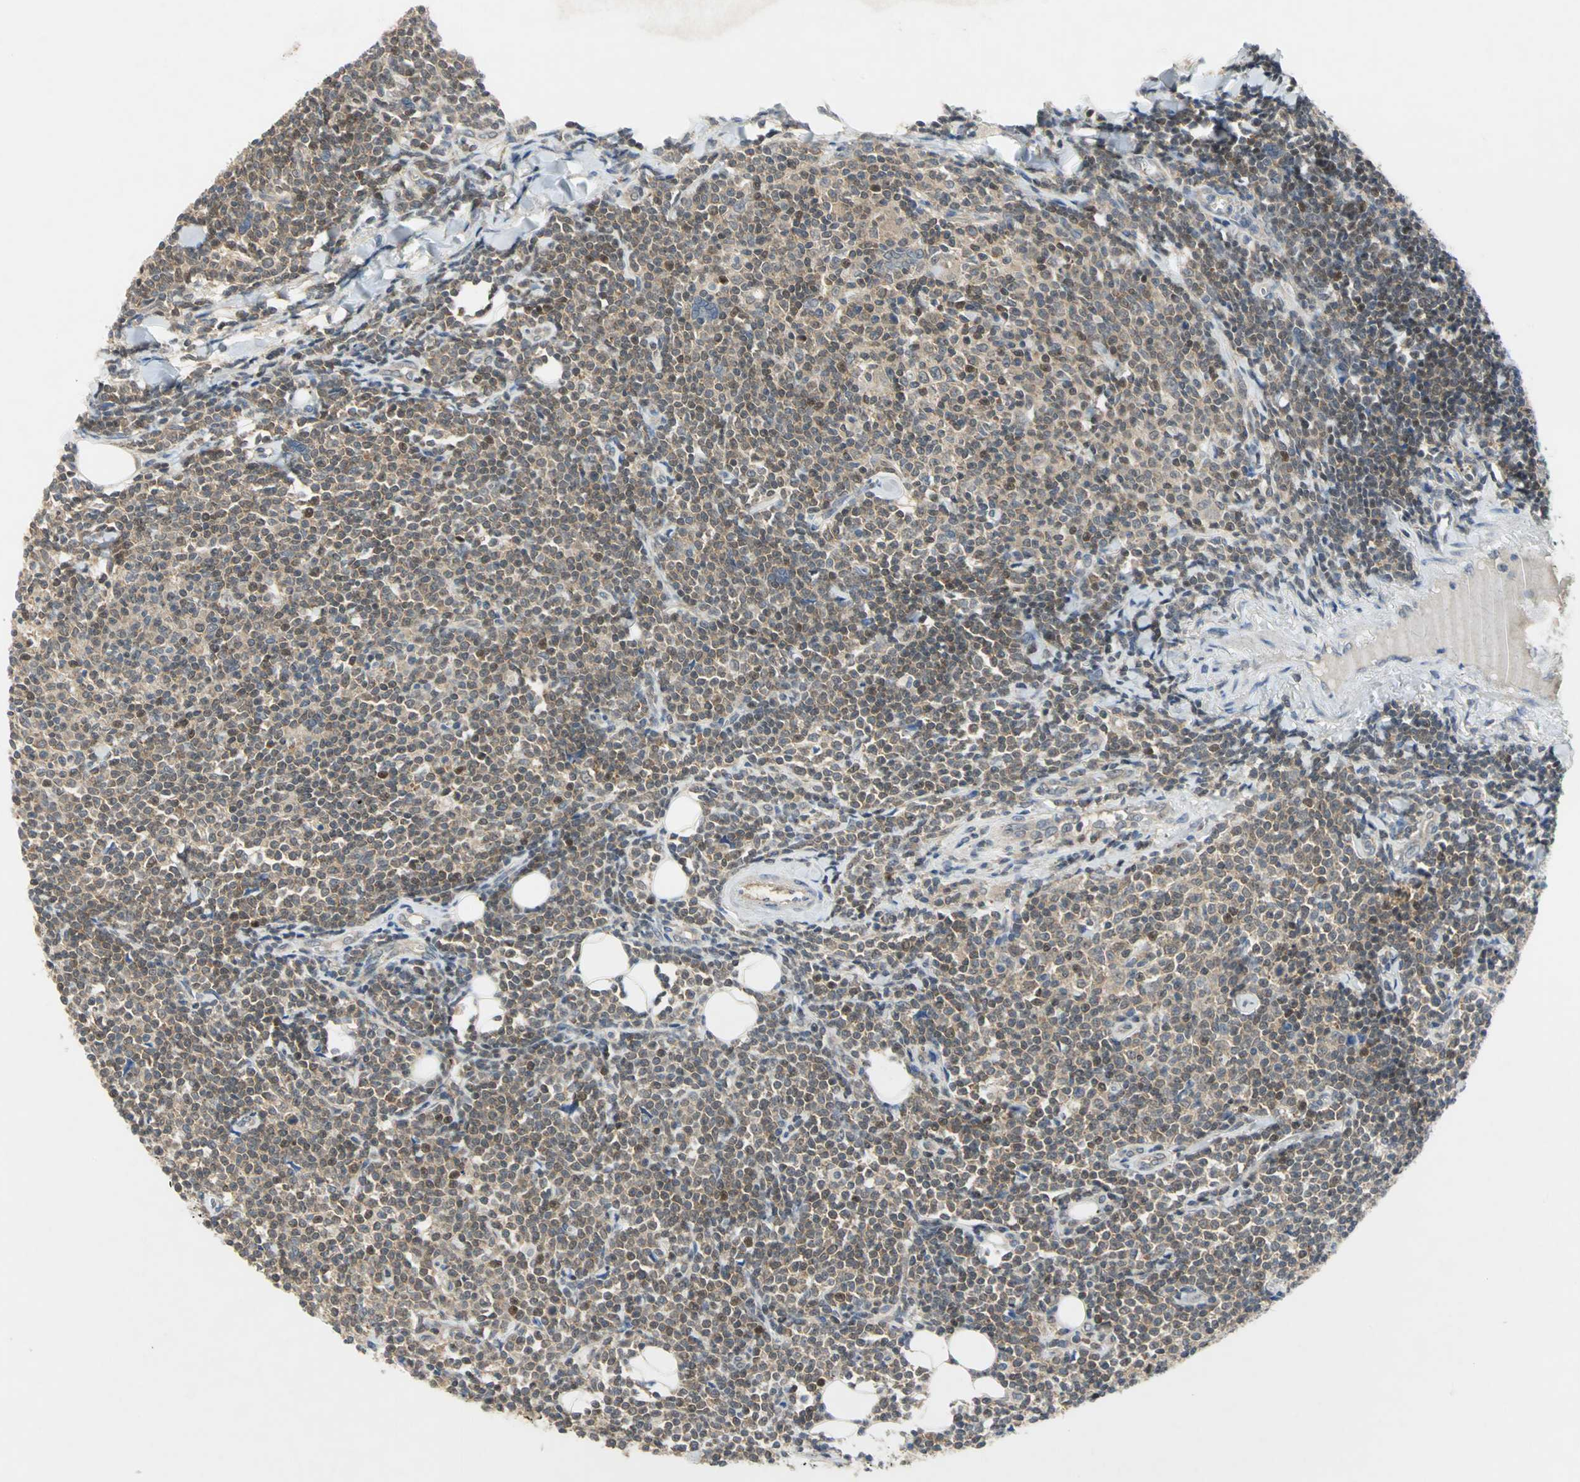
{"staining": {"intensity": "weak", "quantity": "25%-75%", "location": "nuclear"}, "tissue": "lymphoma", "cell_type": "Tumor cells", "image_type": "cancer", "snomed": [{"axis": "morphology", "description": "Malignant lymphoma, non-Hodgkin's type, Low grade"}, {"axis": "topography", "description": "Soft tissue"}], "caption": "DAB (3,3'-diaminobenzidine) immunohistochemical staining of human malignant lymphoma, non-Hodgkin's type (low-grade) exhibits weak nuclear protein staining in about 25%-75% of tumor cells.", "gene": "PPIA", "patient": {"sex": "male", "age": 92}}